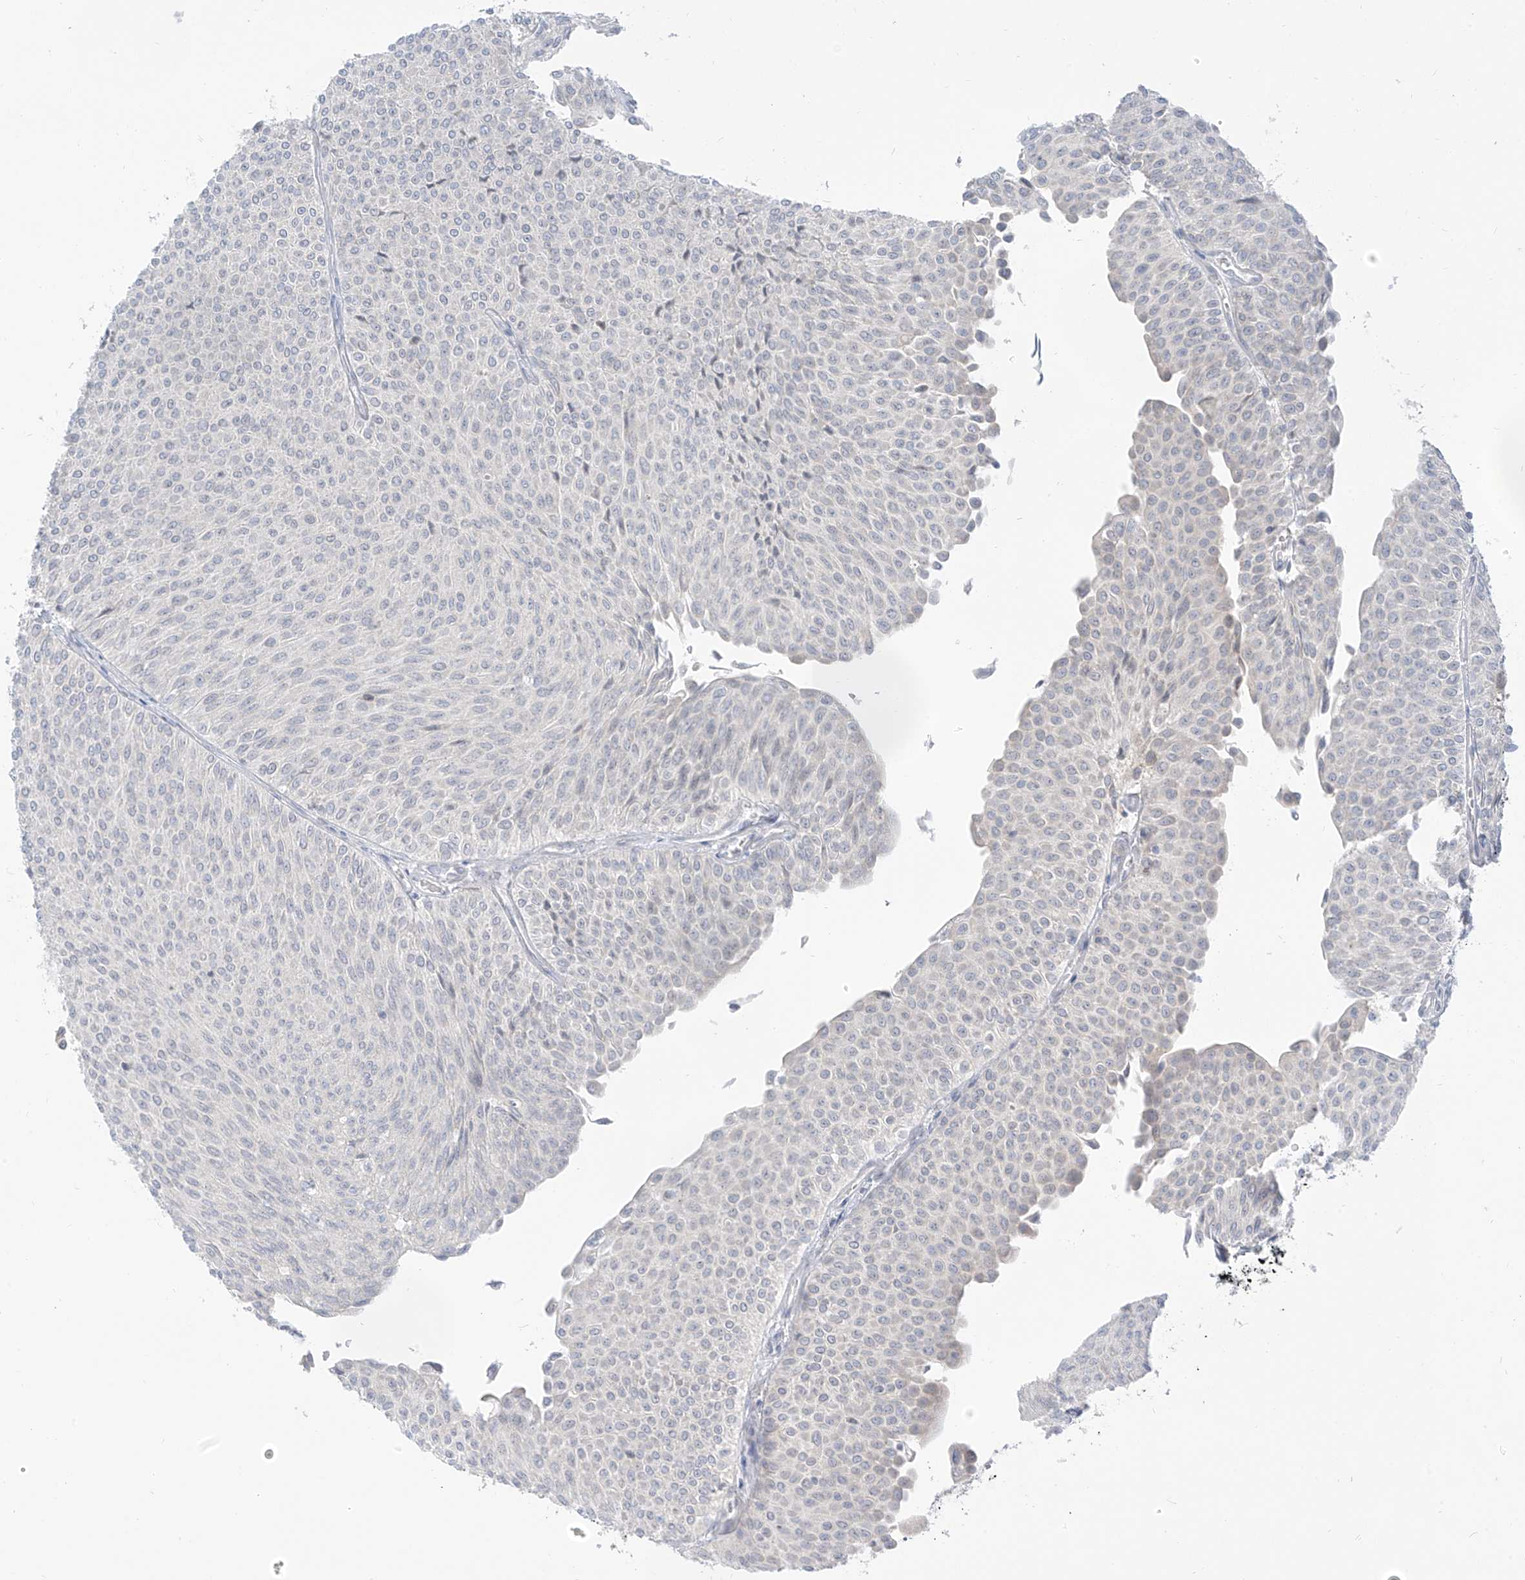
{"staining": {"intensity": "negative", "quantity": "none", "location": "none"}, "tissue": "urothelial cancer", "cell_type": "Tumor cells", "image_type": "cancer", "snomed": [{"axis": "morphology", "description": "Urothelial carcinoma, Low grade"}, {"axis": "topography", "description": "Urinary bladder"}], "caption": "Immunohistochemistry (IHC) photomicrograph of neoplastic tissue: urothelial cancer stained with DAB demonstrates no significant protein positivity in tumor cells.", "gene": "C2orf42", "patient": {"sex": "male", "age": 78}}